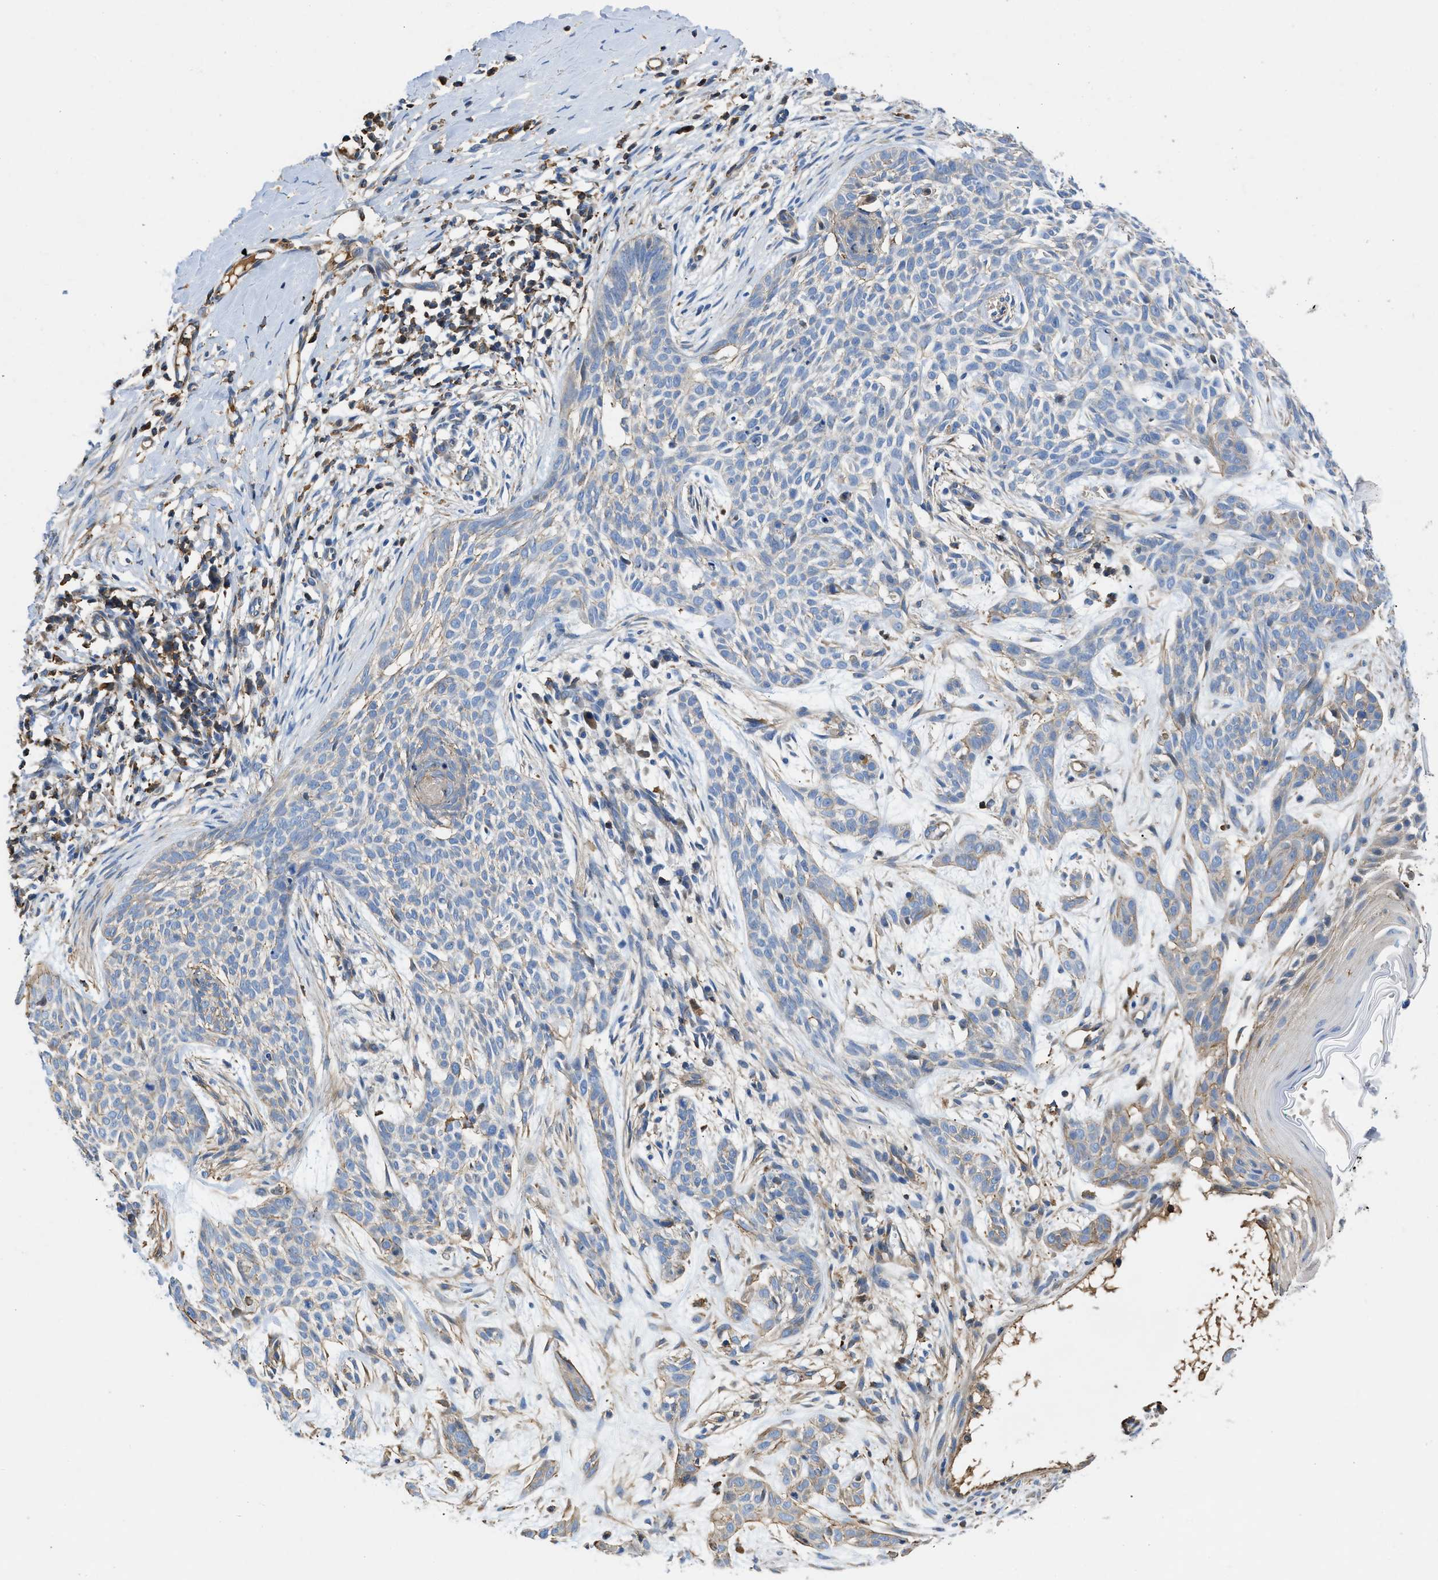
{"staining": {"intensity": "weak", "quantity": "<25%", "location": "cytoplasmic/membranous"}, "tissue": "skin cancer", "cell_type": "Tumor cells", "image_type": "cancer", "snomed": [{"axis": "morphology", "description": "Basal cell carcinoma"}, {"axis": "topography", "description": "Skin"}], "caption": "DAB (3,3'-diaminobenzidine) immunohistochemical staining of human basal cell carcinoma (skin) exhibits no significant staining in tumor cells. (DAB (3,3'-diaminobenzidine) IHC with hematoxylin counter stain).", "gene": "ATP6V0D1", "patient": {"sex": "female", "age": 59}}